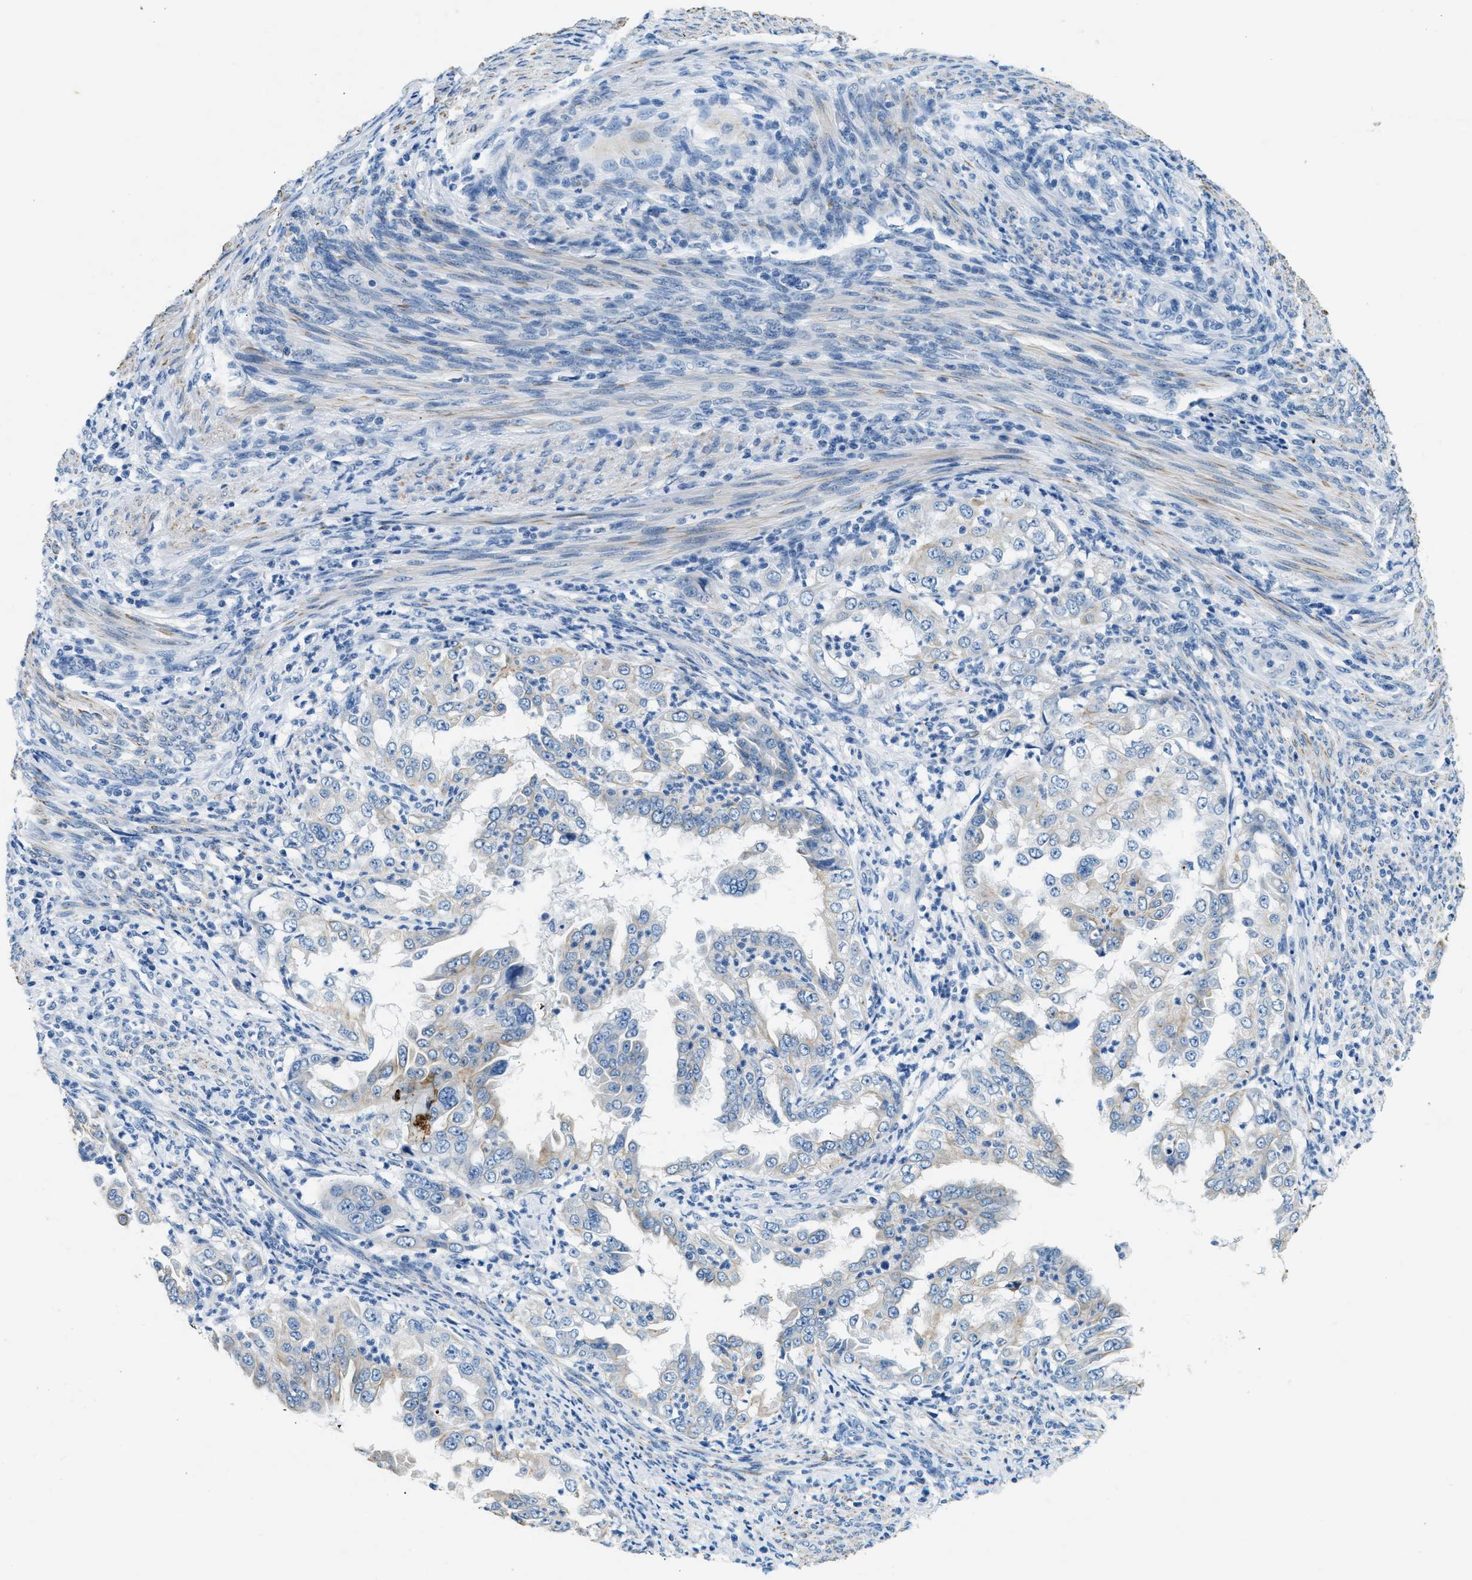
{"staining": {"intensity": "negative", "quantity": "none", "location": "none"}, "tissue": "endometrial cancer", "cell_type": "Tumor cells", "image_type": "cancer", "snomed": [{"axis": "morphology", "description": "Adenocarcinoma, NOS"}, {"axis": "topography", "description": "Endometrium"}], "caption": "Immunohistochemistry micrograph of human endometrial cancer (adenocarcinoma) stained for a protein (brown), which exhibits no staining in tumor cells.", "gene": "CFAP20", "patient": {"sex": "female", "age": 85}}